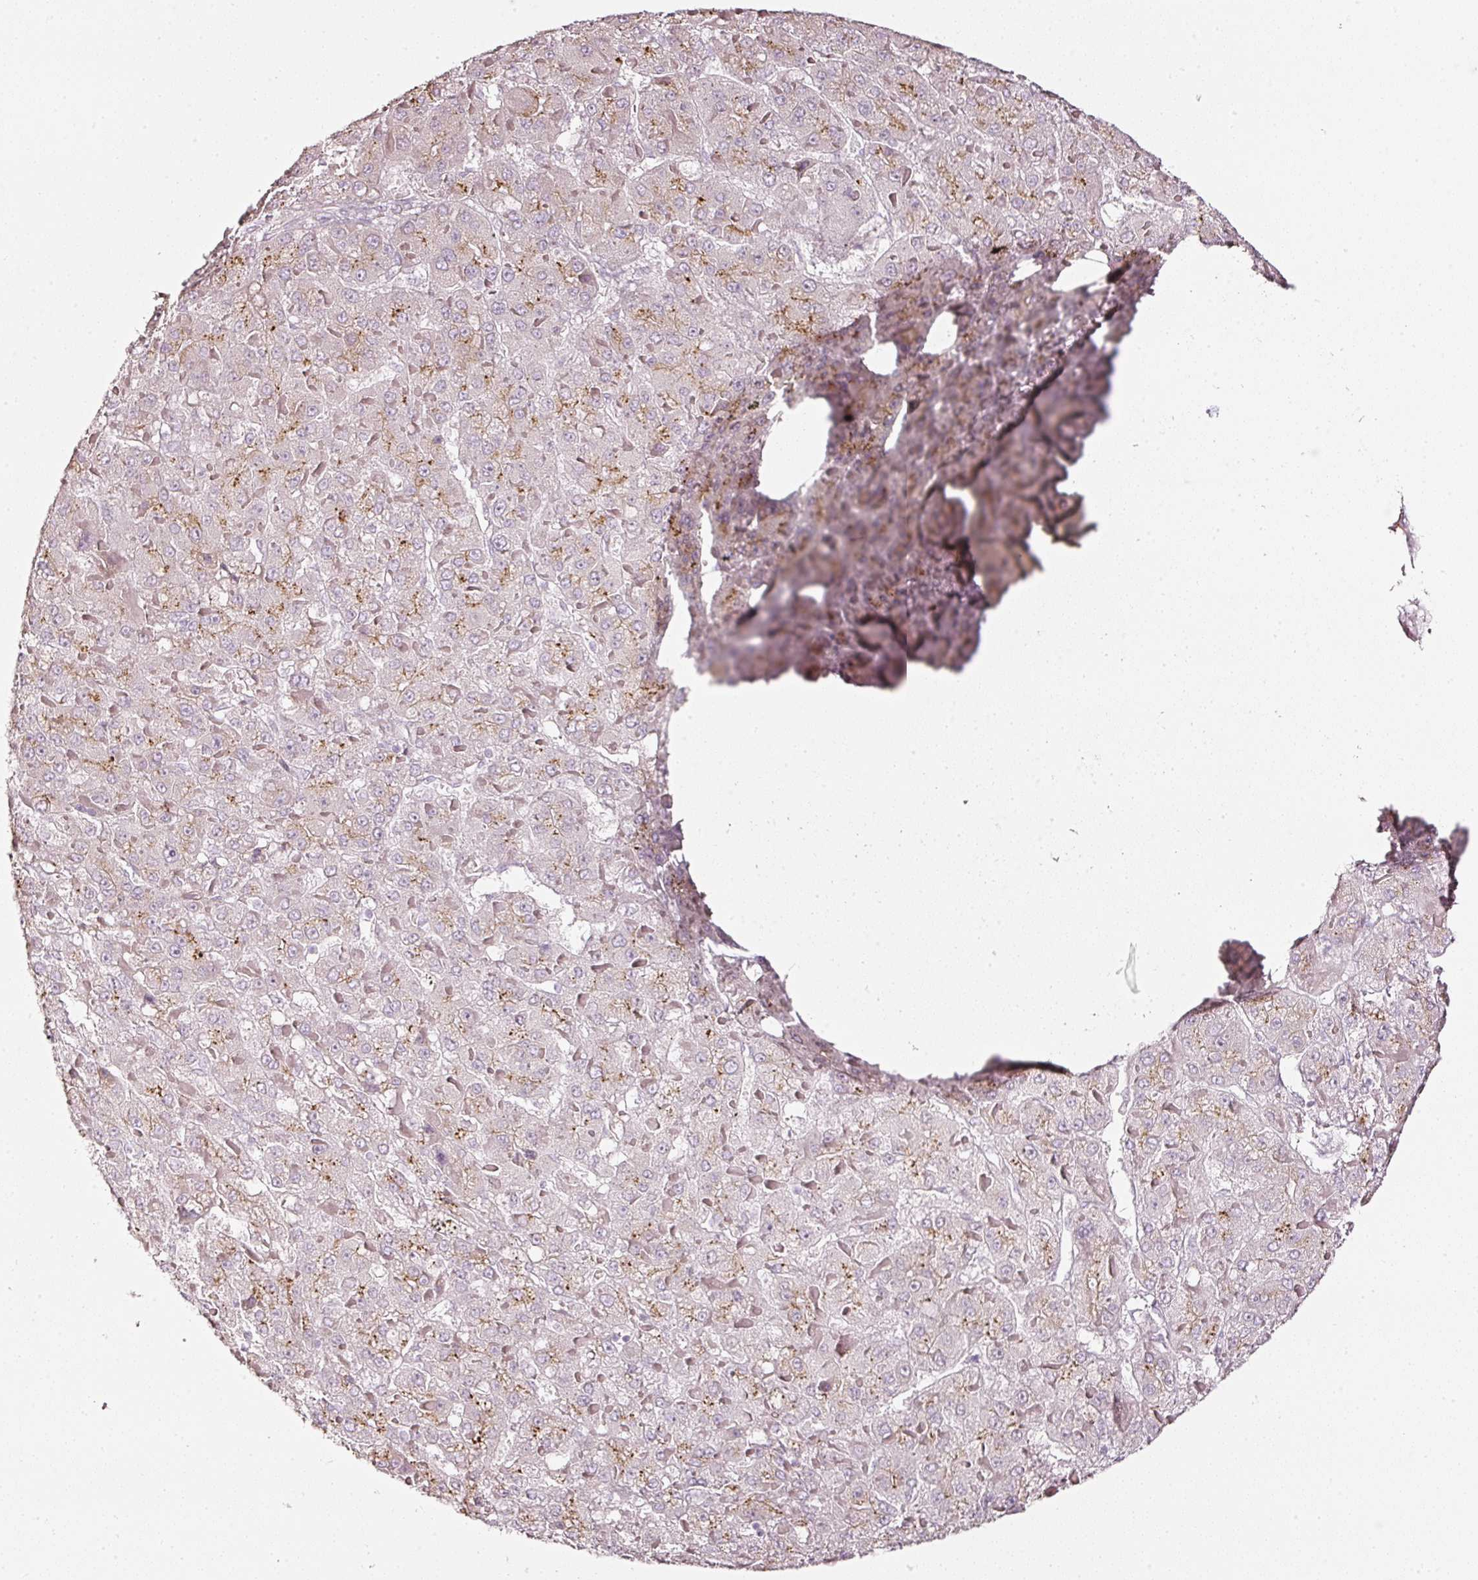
{"staining": {"intensity": "weak", "quantity": "25%-75%", "location": "cytoplasmic/membranous"}, "tissue": "liver cancer", "cell_type": "Tumor cells", "image_type": "cancer", "snomed": [{"axis": "morphology", "description": "Carcinoma, Hepatocellular, NOS"}, {"axis": "topography", "description": "Liver"}], "caption": "DAB immunohistochemical staining of human liver cancer (hepatocellular carcinoma) demonstrates weak cytoplasmic/membranous protein positivity in about 25%-75% of tumor cells.", "gene": "SDF4", "patient": {"sex": "female", "age": 73}}